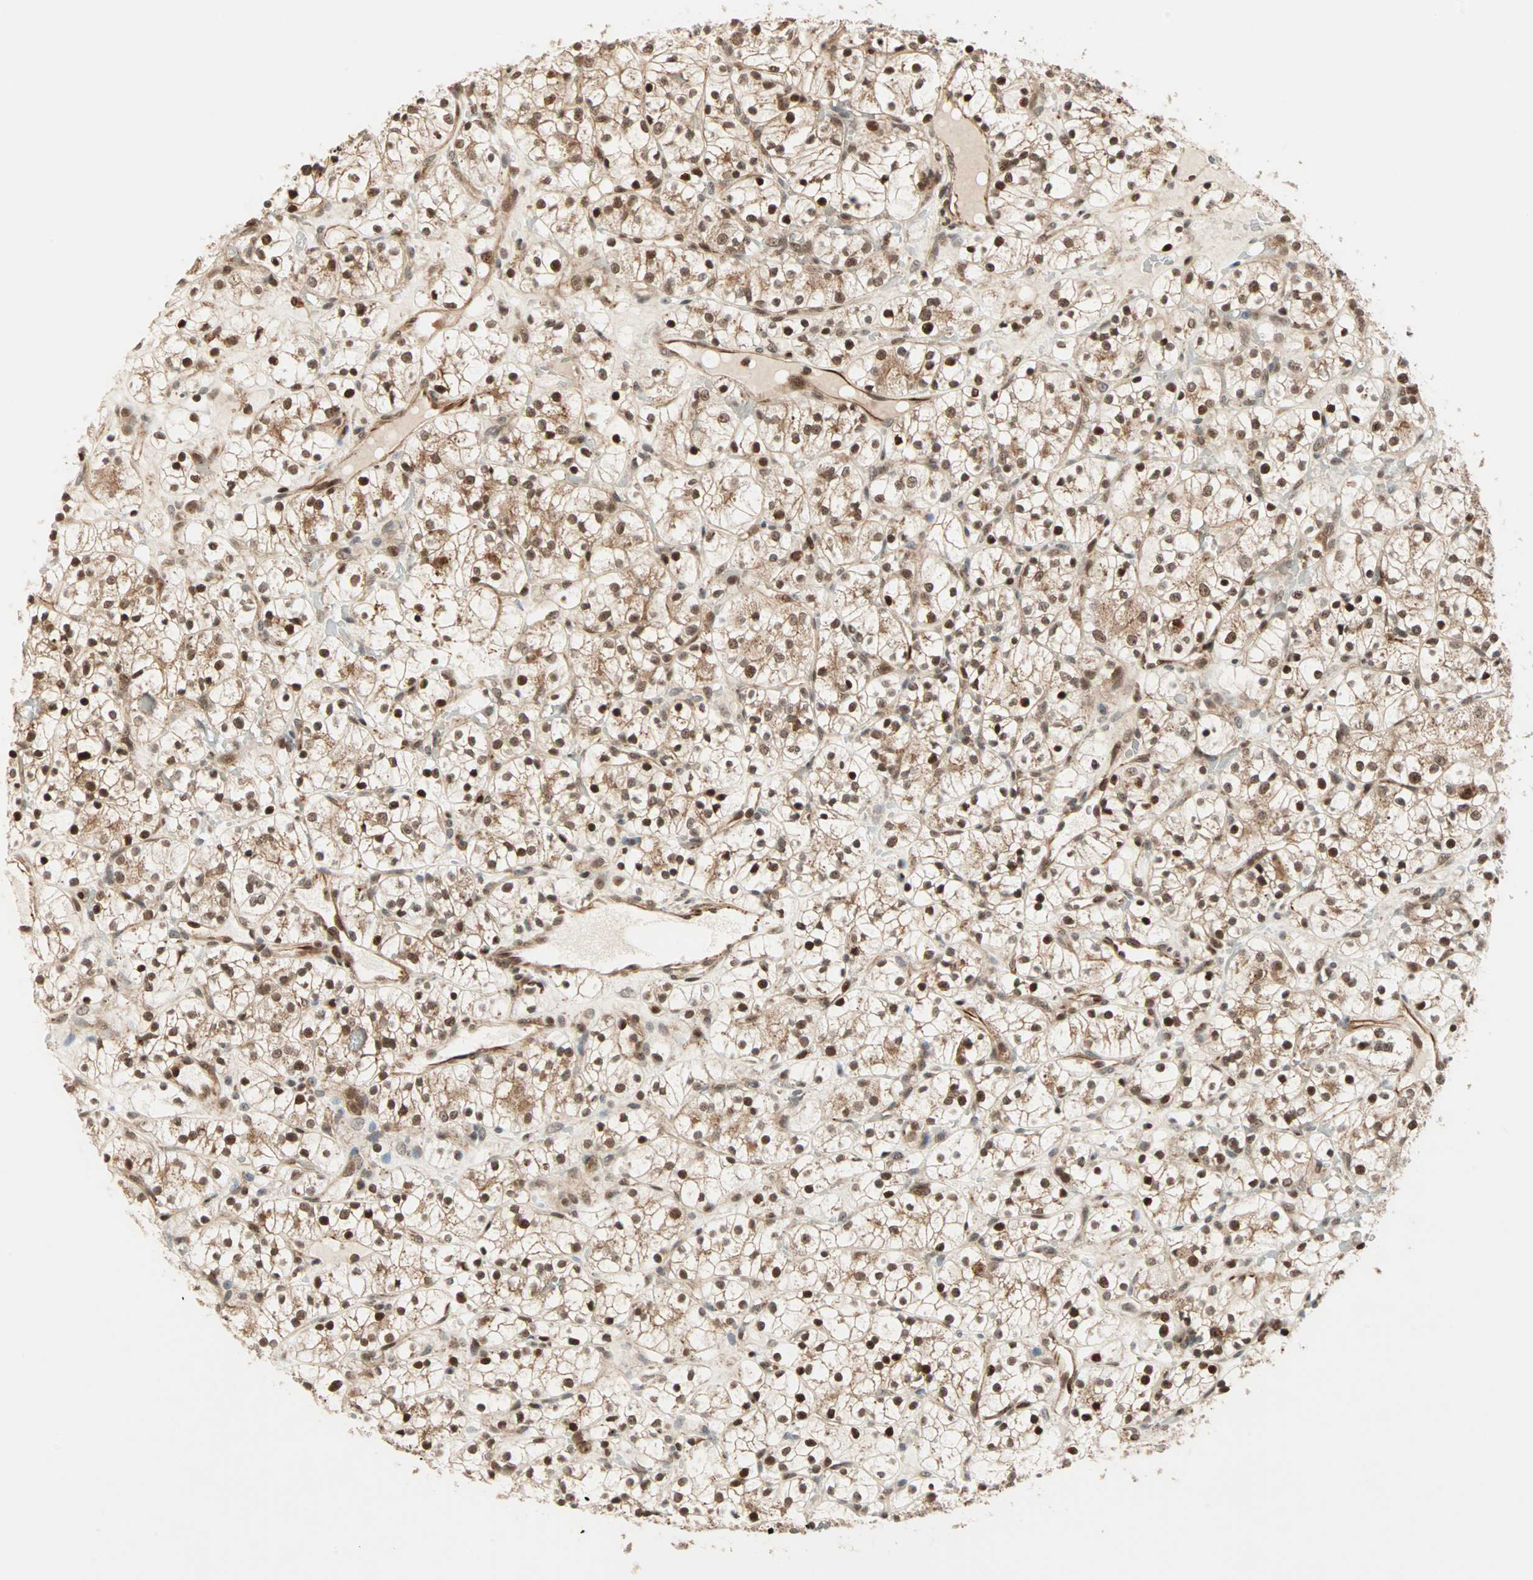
{"staining": {"intensity": "moderate", "quantity": ">75%", "location": "cytoplasmic/membranous,nuclear"}, "tissue": "renal cancer", "cell_type": "Tumor cells", "image_type": "cancer", "snomed": [{"axis": "morphology", "description": "Adenocarcinoma, NOS"}, {"axis": "topography", "description": "Kidney"}], "caption": "Immunohistochemistry (IHC) staining of adenocarcinoma (renal), which reveals medium levels of moderate cytoplasmic/membranous and nuclear expression in about >75% of tumor cells indicating moderate cytoplasmic/membranous and nuclear protein expression. The staining was performed using DAB (brown) for protein detection and nuclei were counterstained in hematoxylin (blue).", "gene": "ZBED9", "patient": {"sex": "female", "age": 60}}